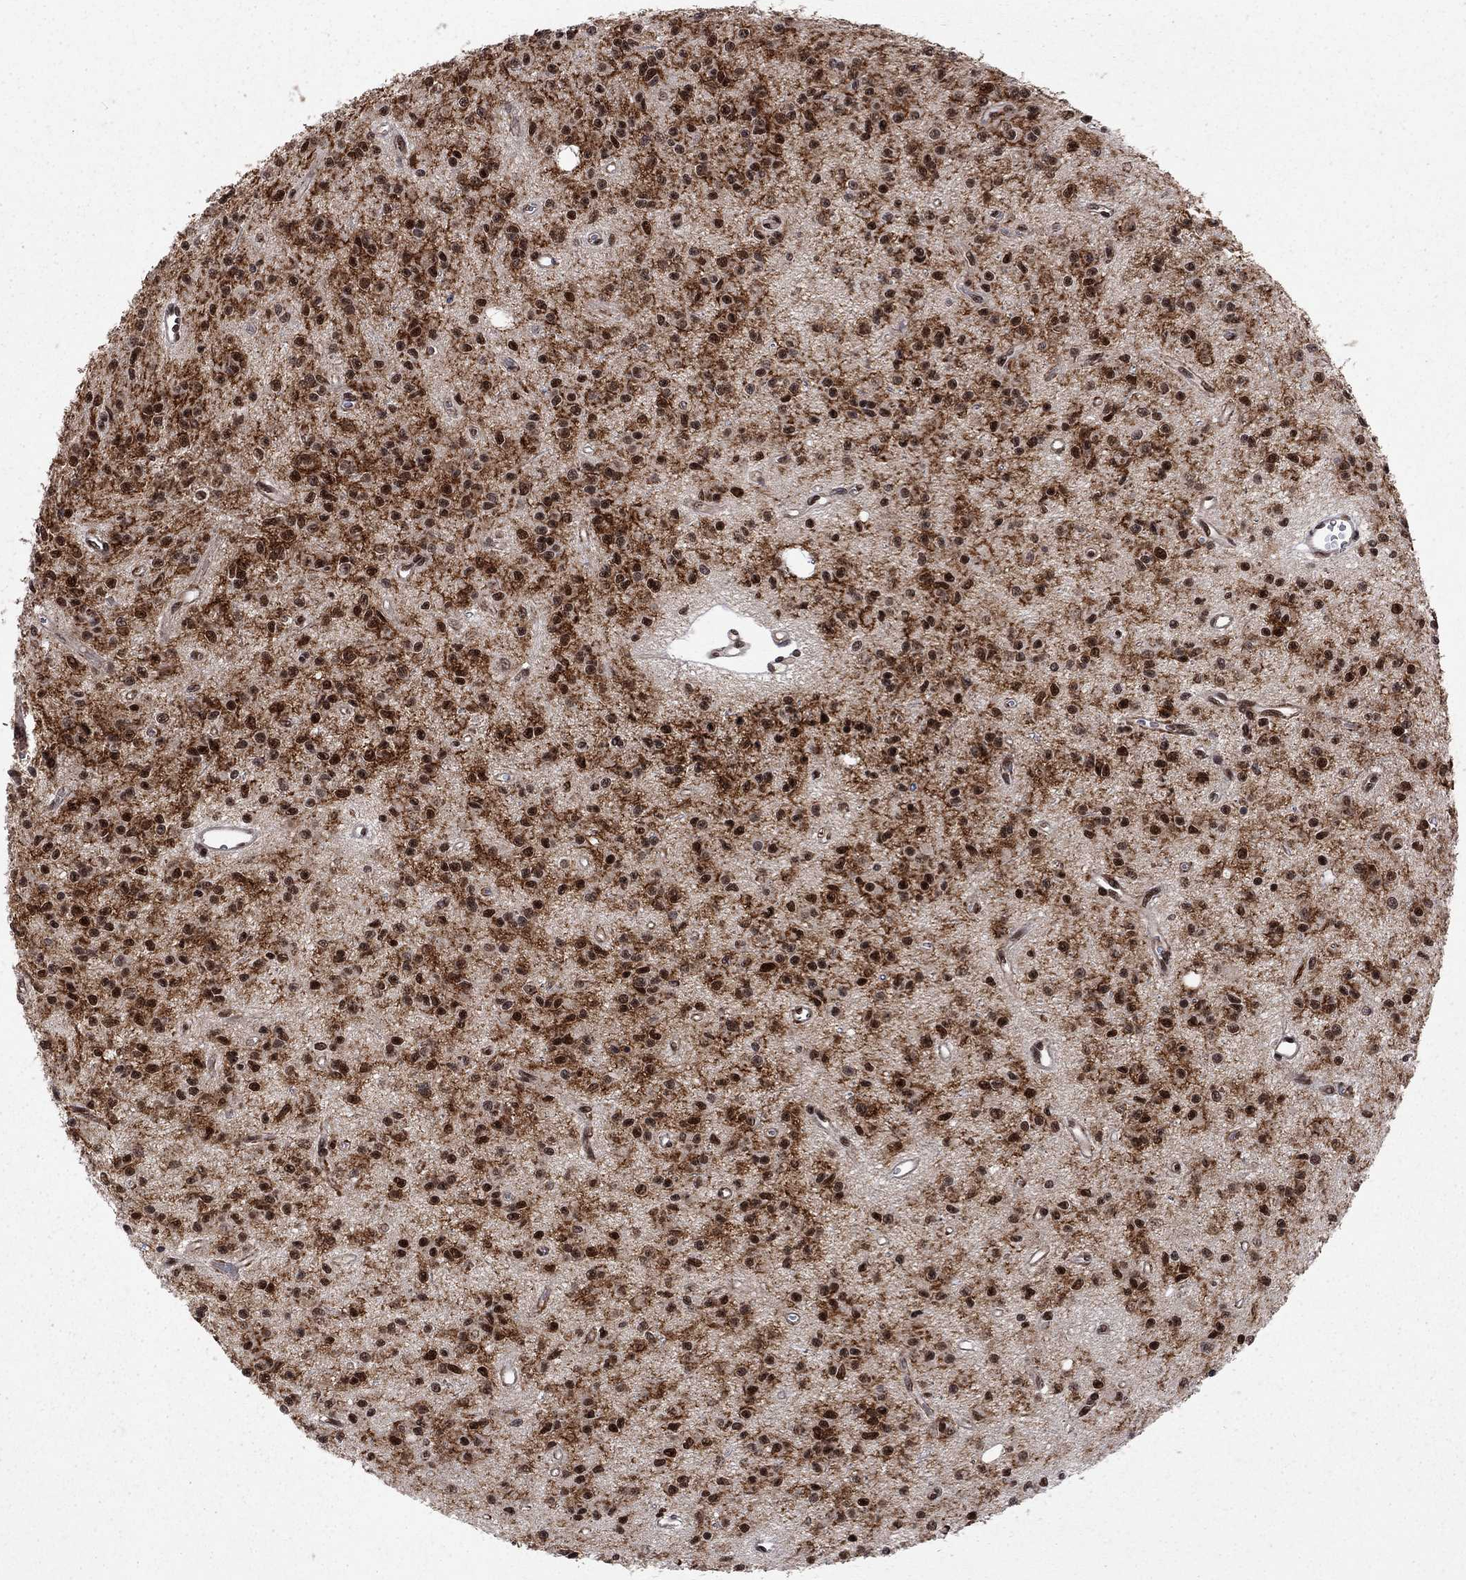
{"staining": {"intensity": "strong", "quantity": ">75%", "location": "nuclear"}, "tissue": "glioma", "cell_type": "Tumor cells", "image_type": "cancer", "snomed": [{"axis": "morphology", "description": "Glioma, malignant, Low grade"}, {"axis": "topography", "description": "Brain"}], "caption": "Strong nuclear staining is present in approximately >75% of tumor cells in malignant glioma (low-grade).", "gene": "SAP30L", "patient": {"sex": "female", "age": 45}}